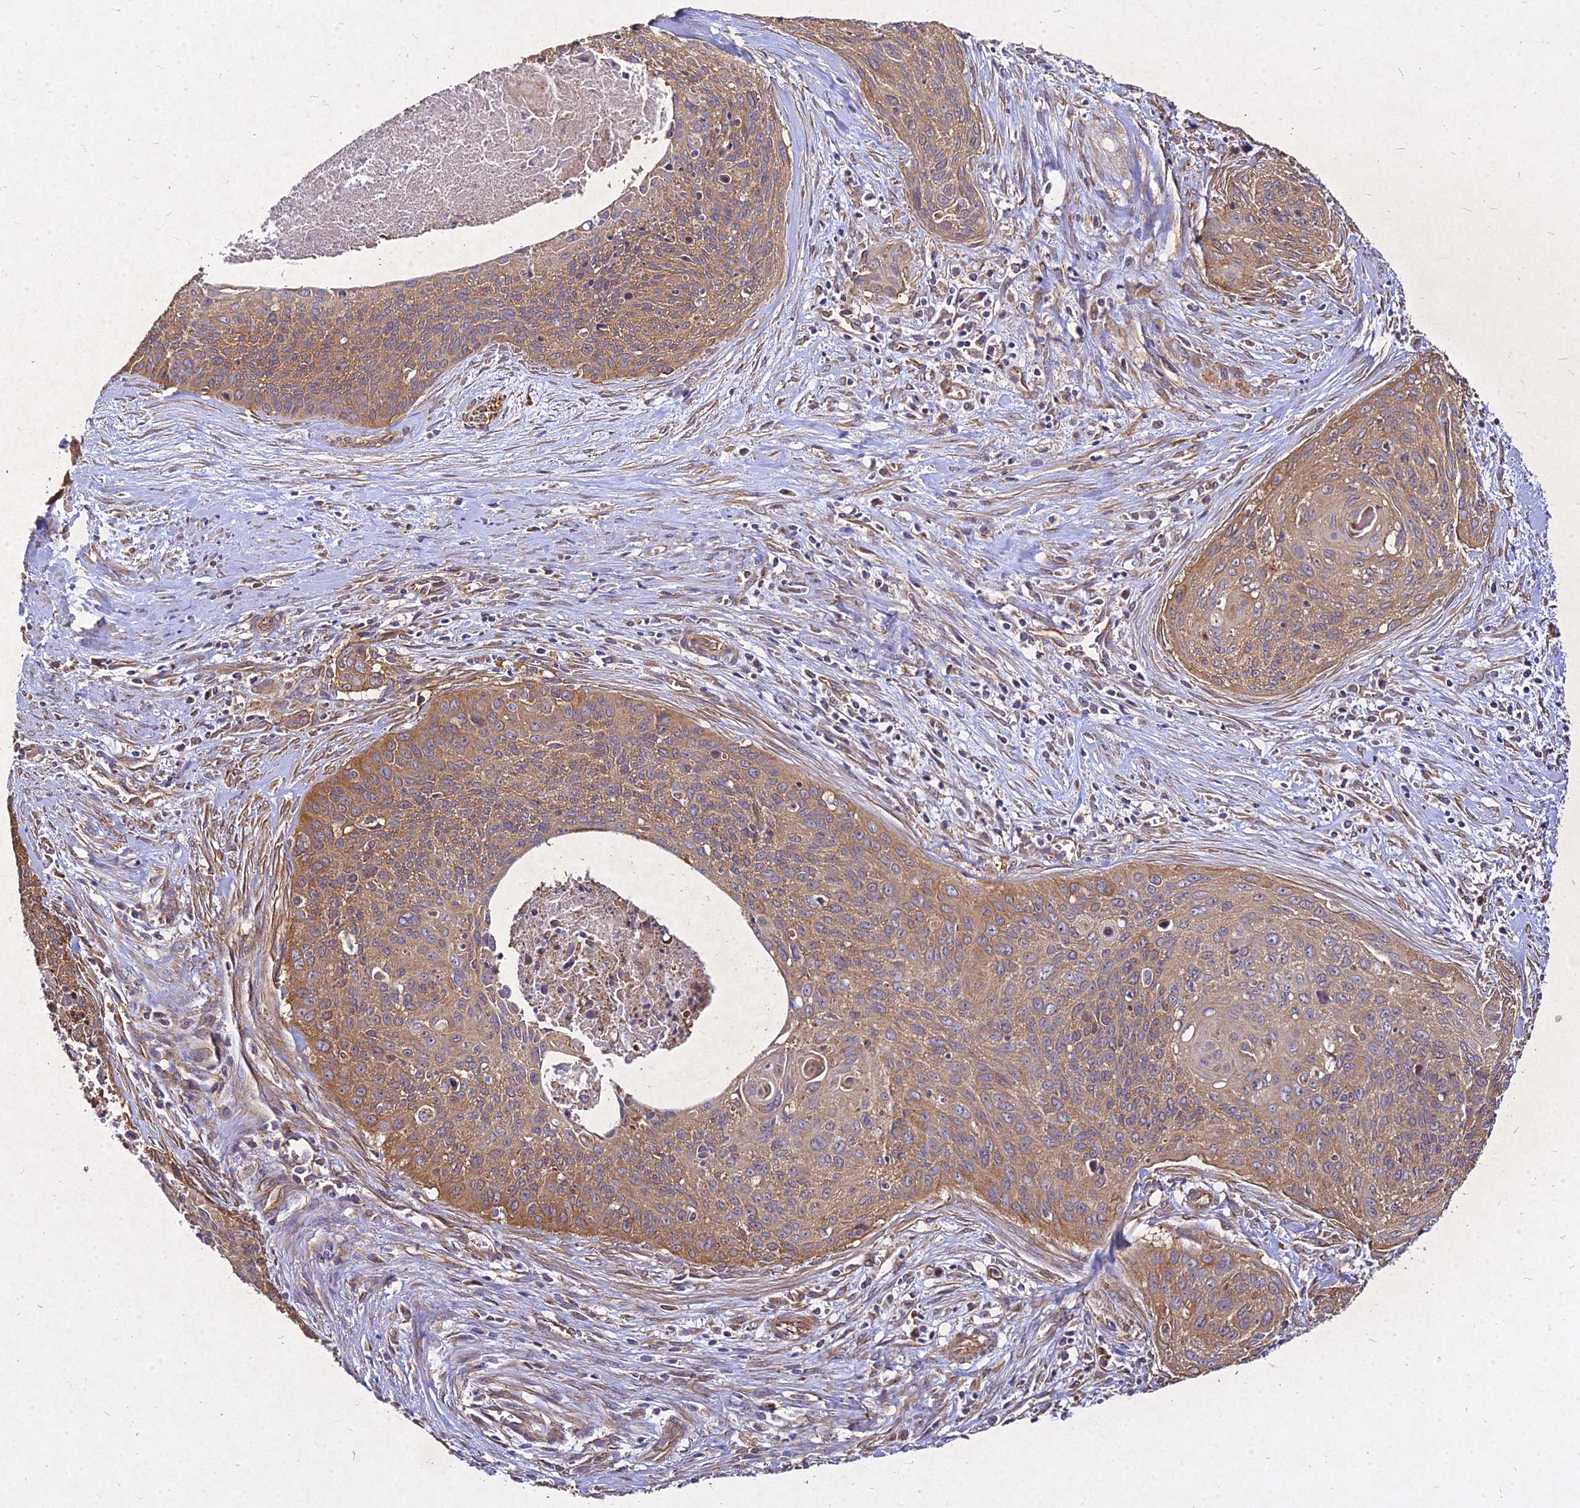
{"staining": {"intensity": "moderate", "quantity": ">75%", "location": "cytoplasmic/membranous"}, "tissue": "cervical cancer", "cell_type": "Tumor cells", "image_type": "cancer", "snomed": [{"axis": "morphology", "description": "Squamous cell carcinoma, NOS"}, {"axis": "topography", "description": "Cervix"}], "caption": "Protein staining by immunohistochemistry demonstrates moderate cytoplasmic/membranous expression in approximately >75% of tumor cells in squamous cell carcinoma (cervical).", "gene": "SKA1", "patient": {"sex": "female", "age": 55}}